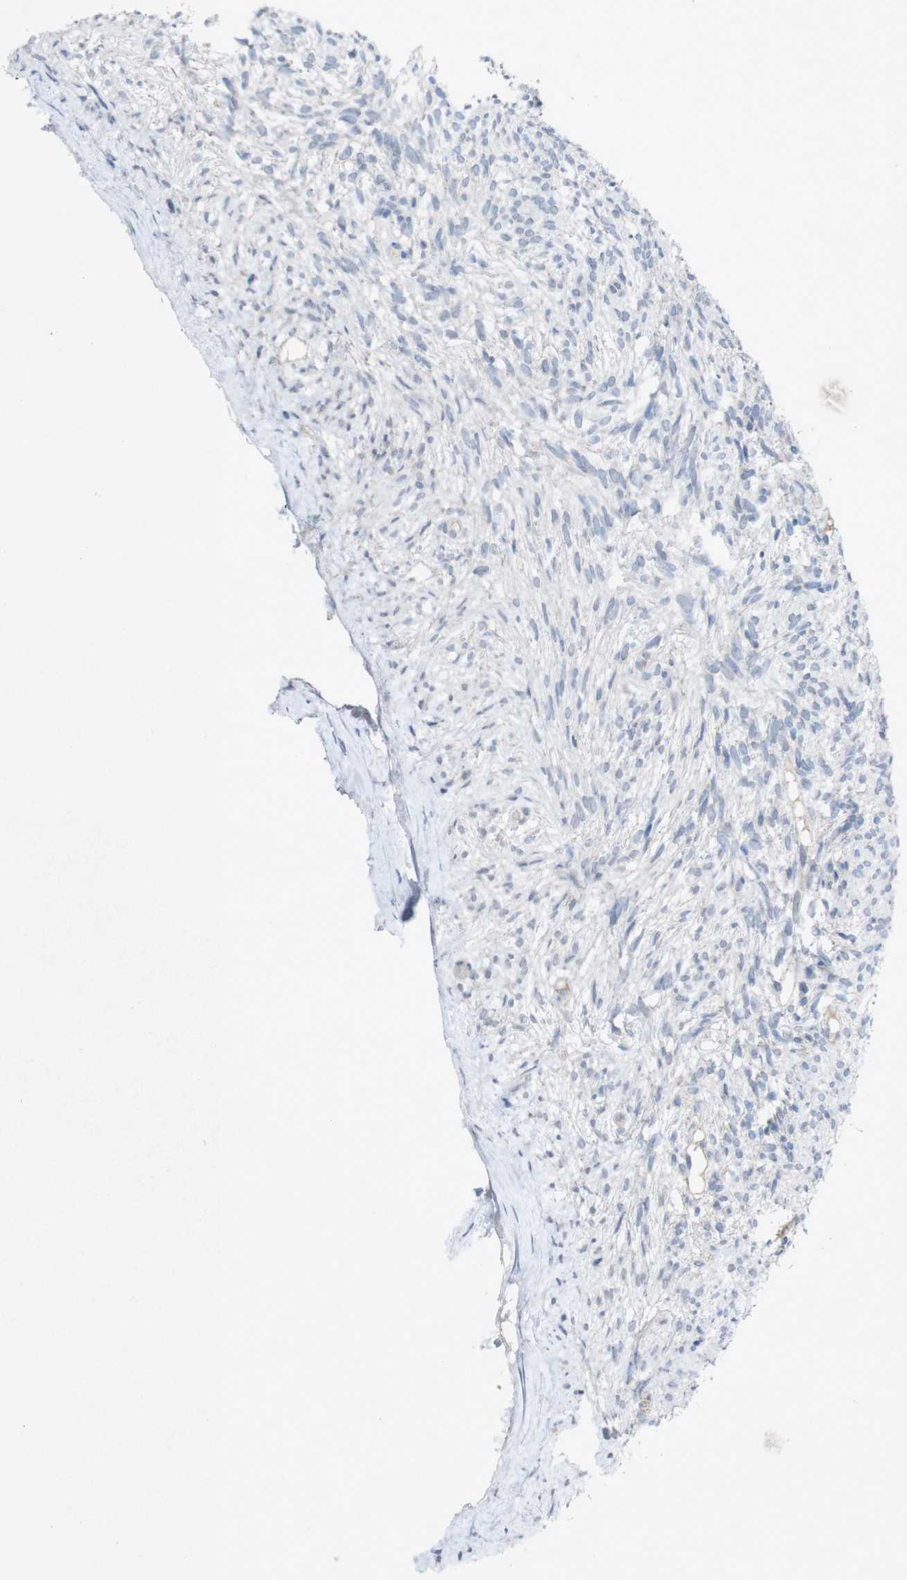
{"staining": {"intensity": "negative", "quantity": "none", "location": "none"}, "tissue": "ovary", "cell_type": "Ovarian stroma cells", "image_type": "normal", "snomed": [{"axis": "morphology", "description": "Normal tissue, NOS"}, {"axis": "topography", "description": "Ovary"}], "caption": "Immunohistochemistry histopathology image of benign ovary: ovary stained with DAB (3,3'-diaminobenzidine) exhibits no significant protein positivity in ovarian stroma cells. The staining was performed using DAB (3,3'-diaminobenzidine) to visualize the protein expression in brown, while the nuclei were stained in blue with hematoxylin (Magnification: 20x).", "gene": "SLAMF7", "patient": {"sex": "female", "age": 33}}